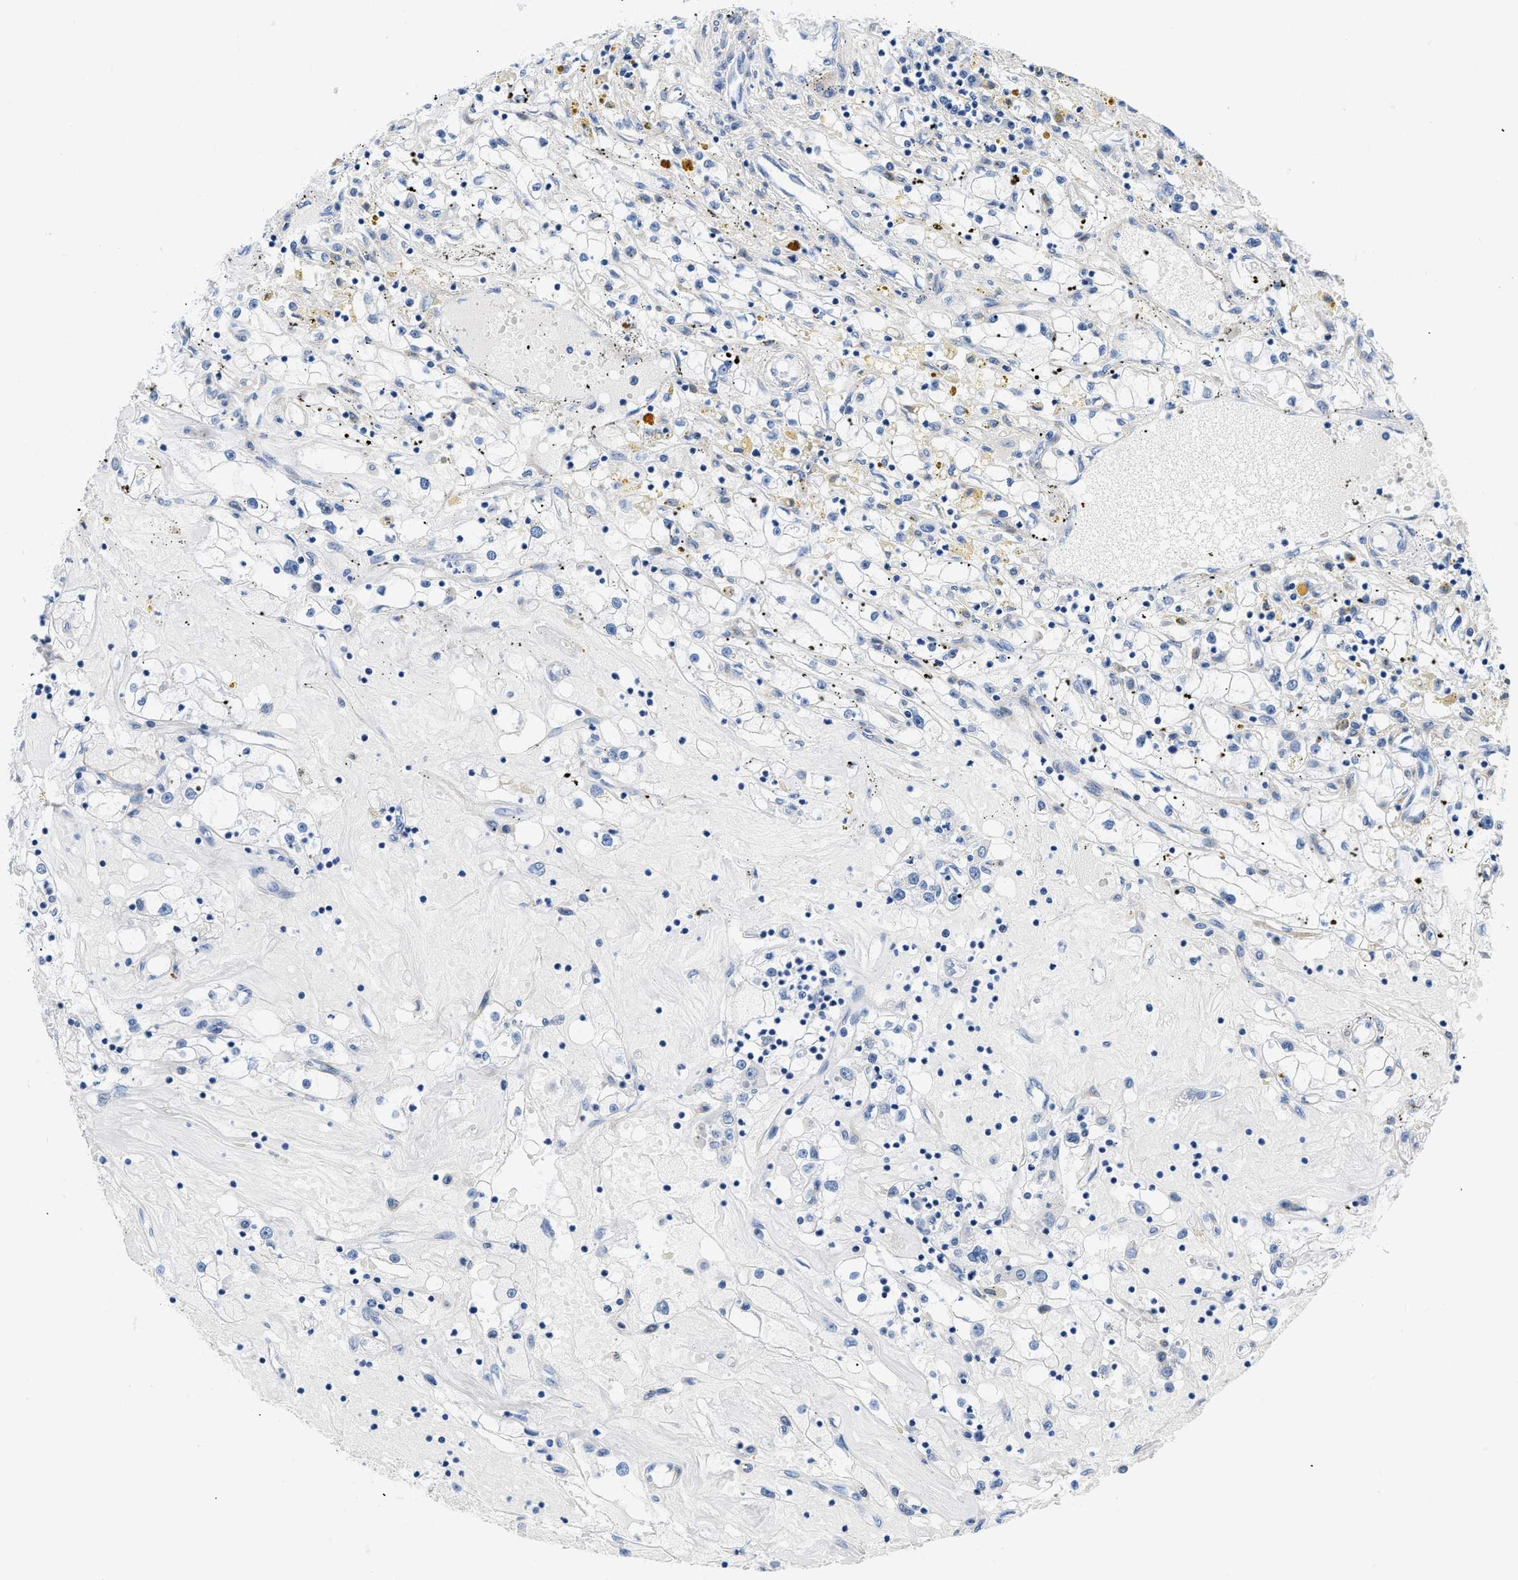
{"staining": {"intensity": "negative", "quantity": "none", "location": "none"}, "tissue": "renal cancer", "cell_type": "Tumor cells", "image_type": "cancer", "snomed": [{"axis": "morphology", "description": "Adenocarcinoma, NOS"}, {"axis": "topography", "description": "Kidney"}], "caption": "IHC of renal cancer (adenocarcinoma) exhibits no staining in tumor cells.", "gene": "PDGFRB", "patient": {"sex": "male", "age": 56}}